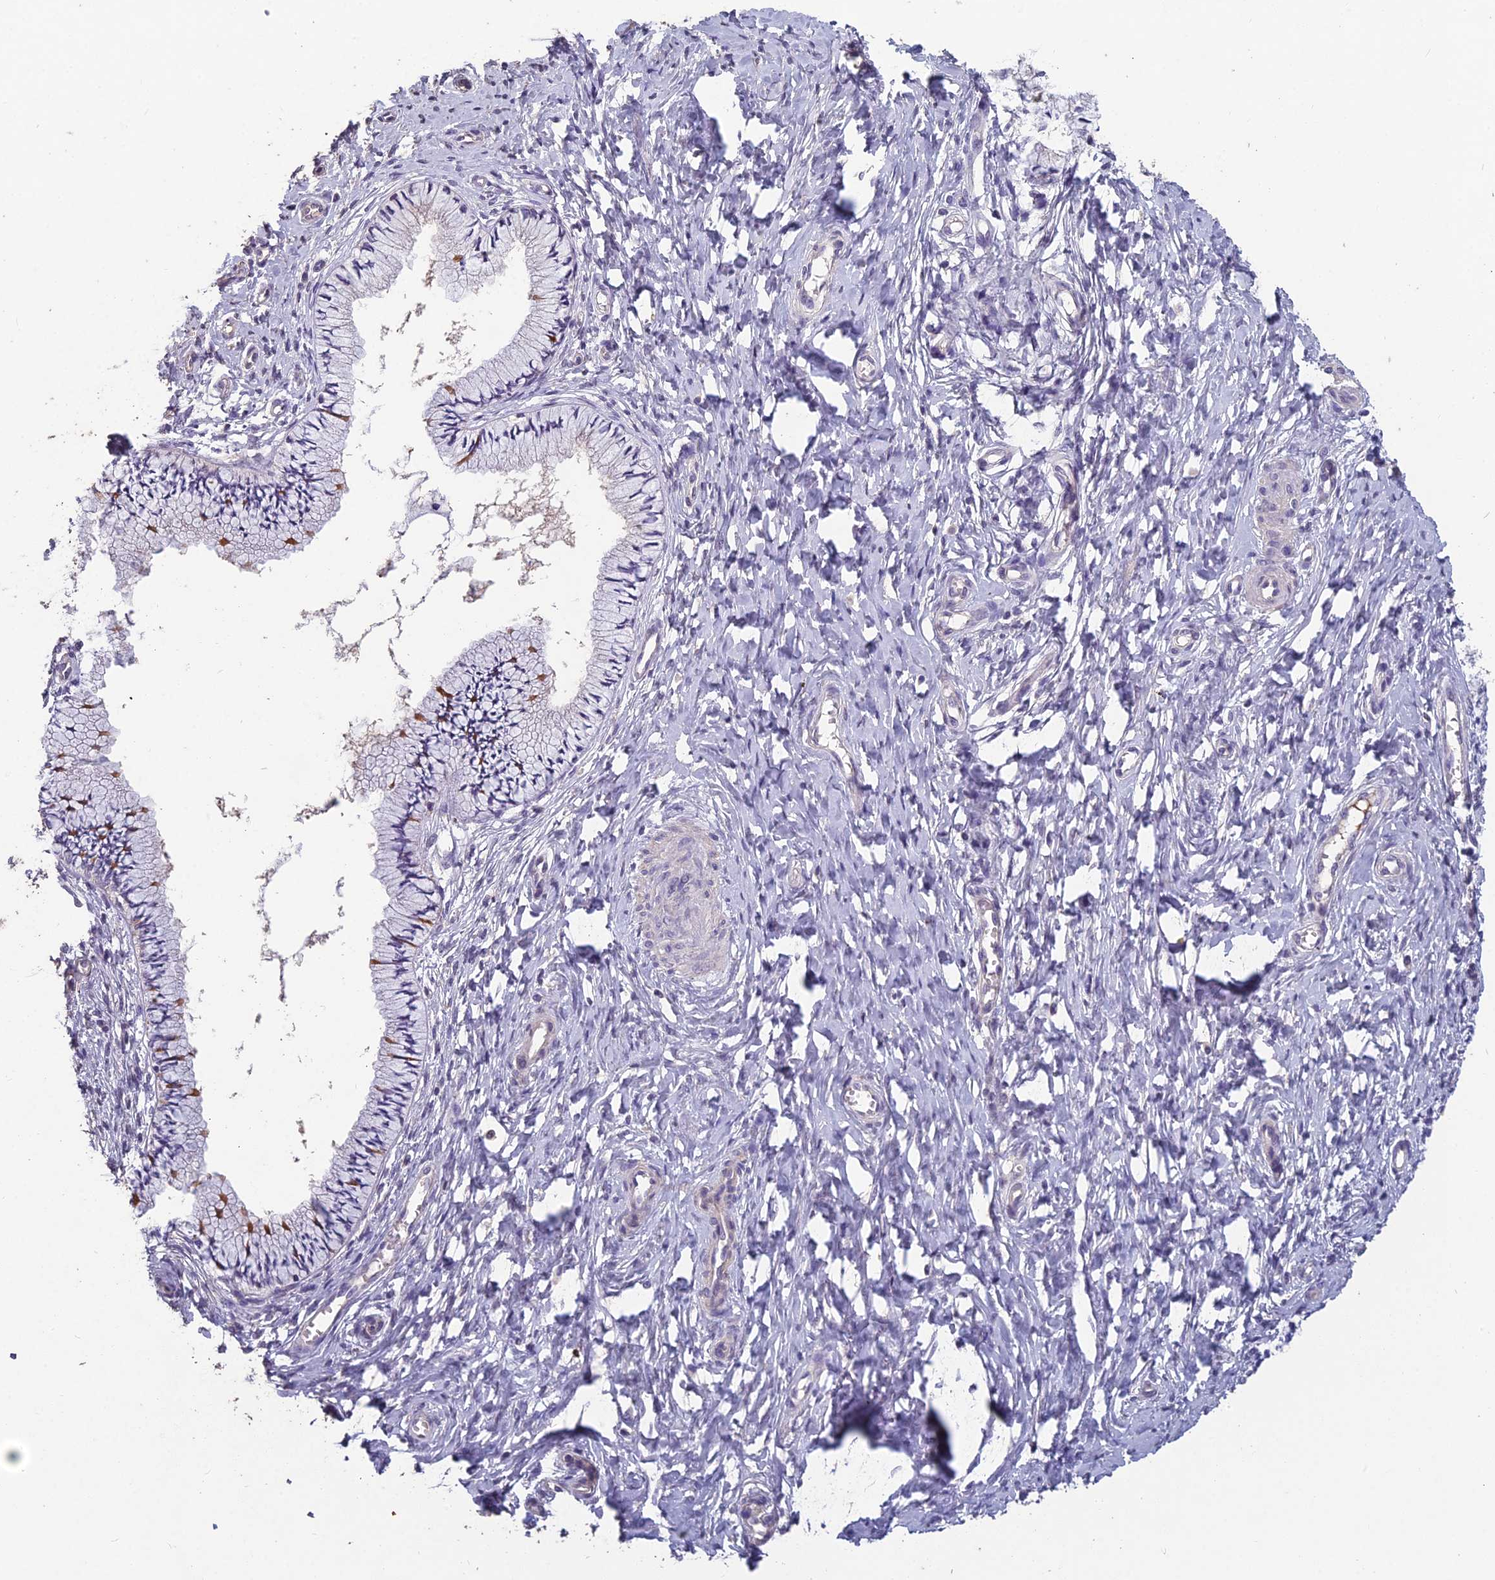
{"staining": {"intensity": "moderate", "quantity": "<25%", "location": "cytoplasmic/membranous"}, "tissue": "cervix", "cell_type": "Glandular cells", "image_type": "normal", "snomed": [{"axis": "morphology", "description": "Normal tissue, NOS"}, {"axis": "topography", "description": "Cervix"}], "caption": "The micrograph displays immunohistochemical staining of normal cervix. There is moderate cytoplasmic/membranous positivity is appreciated in approximately <25% of glandular cells.", "gene": "CEACAM16", "patient": {"sex": "female", "age": 36}}